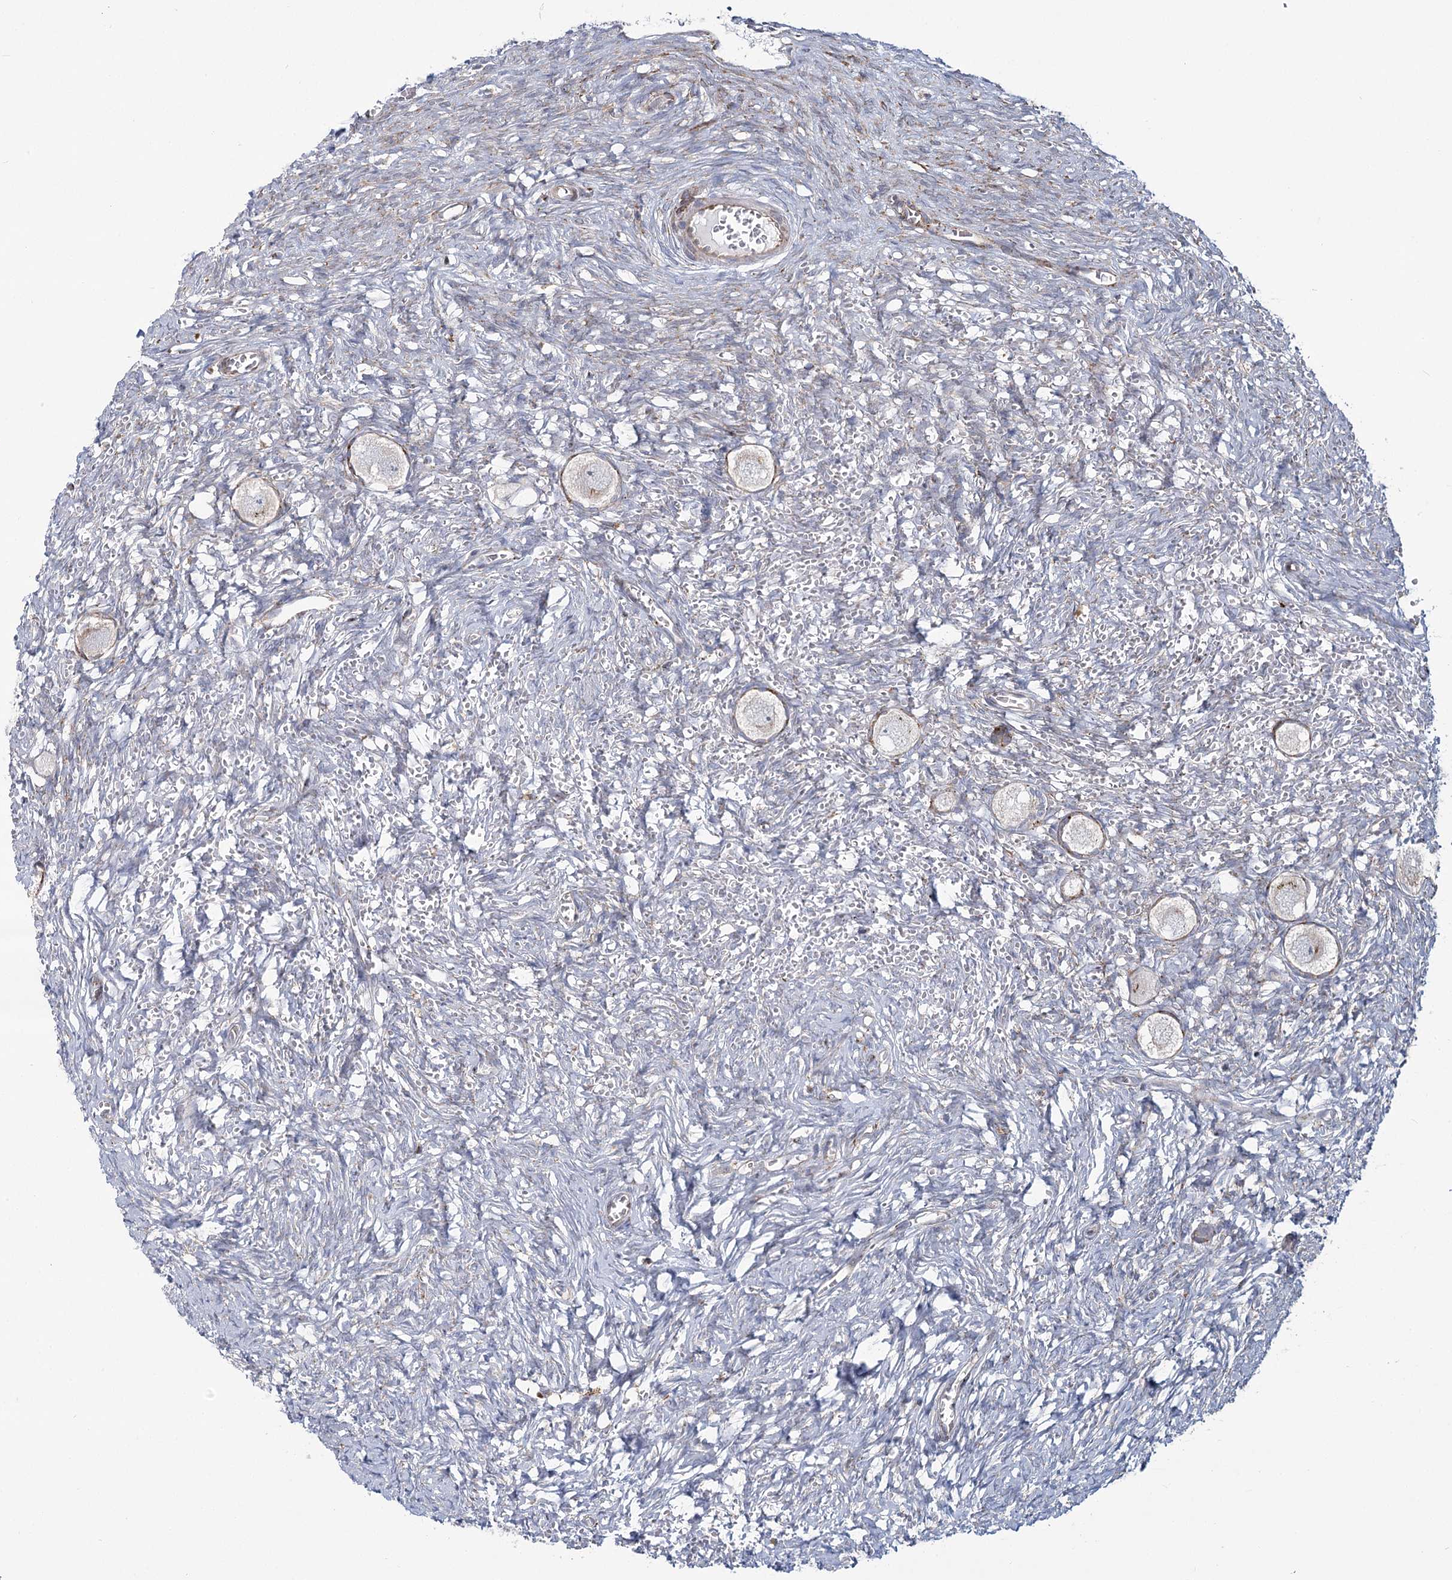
{"staining": {"intensity": "weak", "quantity": "25%-75%", "location": "cytoplasmic/membranous"}, "tissue": "ovary", "cell_type": "Follicle cells", "image_type": "normal", "snomed": [{"axis": "morphology", "description": "Normal tissue, NOS"}, {"axis": "topography", "description": "Ovary"}], "caption": "High-power microscopy captured an immunohistochemistry micrograph of benign ovary, revealing weak cytoplasmic/membranous positivity in about 25%-75% of follicle cells. (DAB (3,3'-diaminobenzidine) = brown stain, brightfield microscopy at high magnification).", "gene": "POGLUT1", "patient": {"sex": "female", "age": 27}}